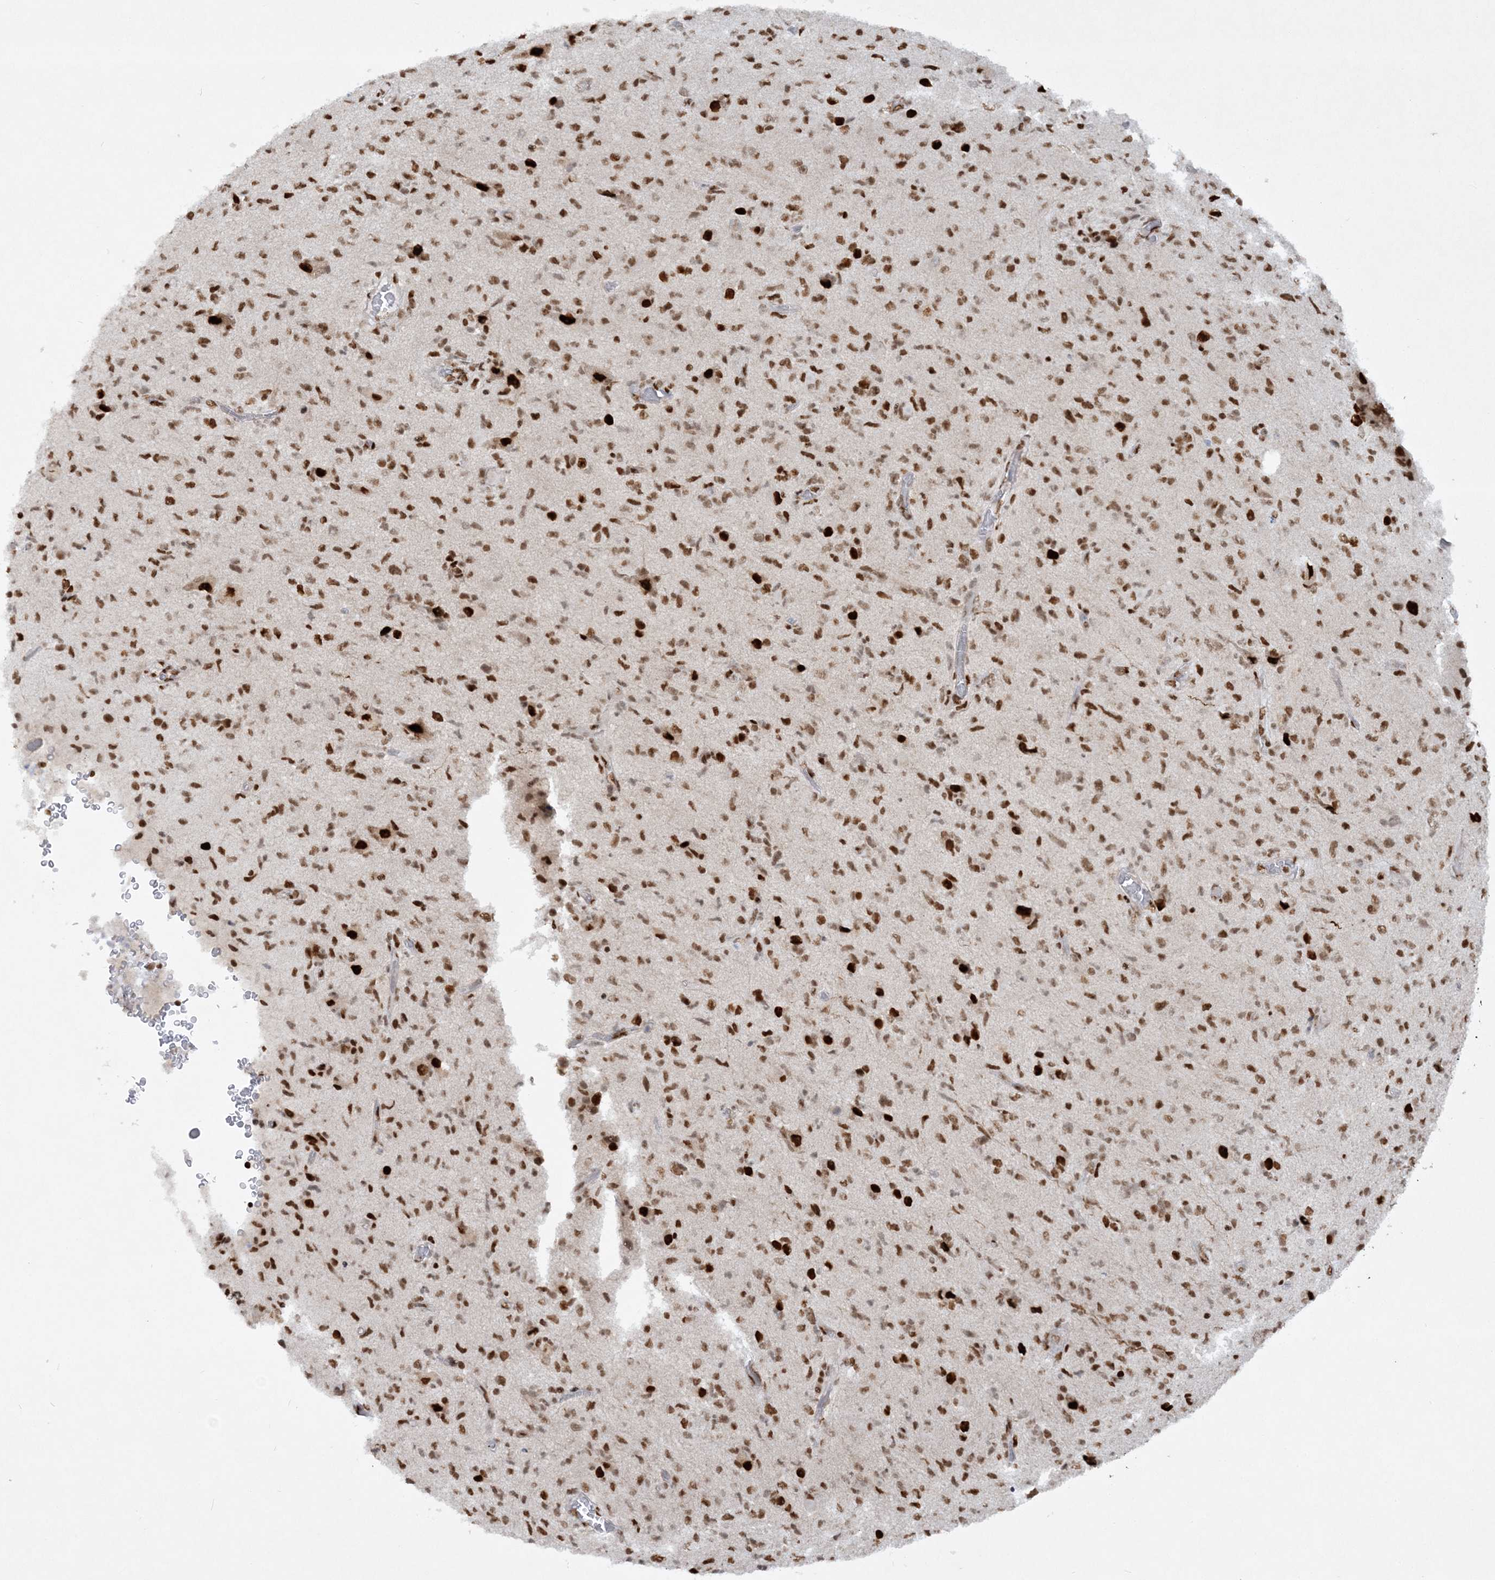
{"staining": {"intensity": "moderate", "quantity": ">75%", "location": "nuclear"}, "tissue": "glioma", "cell_type": "Tumor cells", "image_type": "cancer", "snomed": [{"axis": "morphology", "description": "Glioma, malignant, High grade"}, {"axis": "topography", "description": "Brain"}], "caption": "Immunohistochemical staining of malignant glioma (high-grade) shows medium levels of moderate nuclear expression in about >75% of tumor cells.", "gene": "DELE1", "patient": {"sex": "female", "age": 57}}